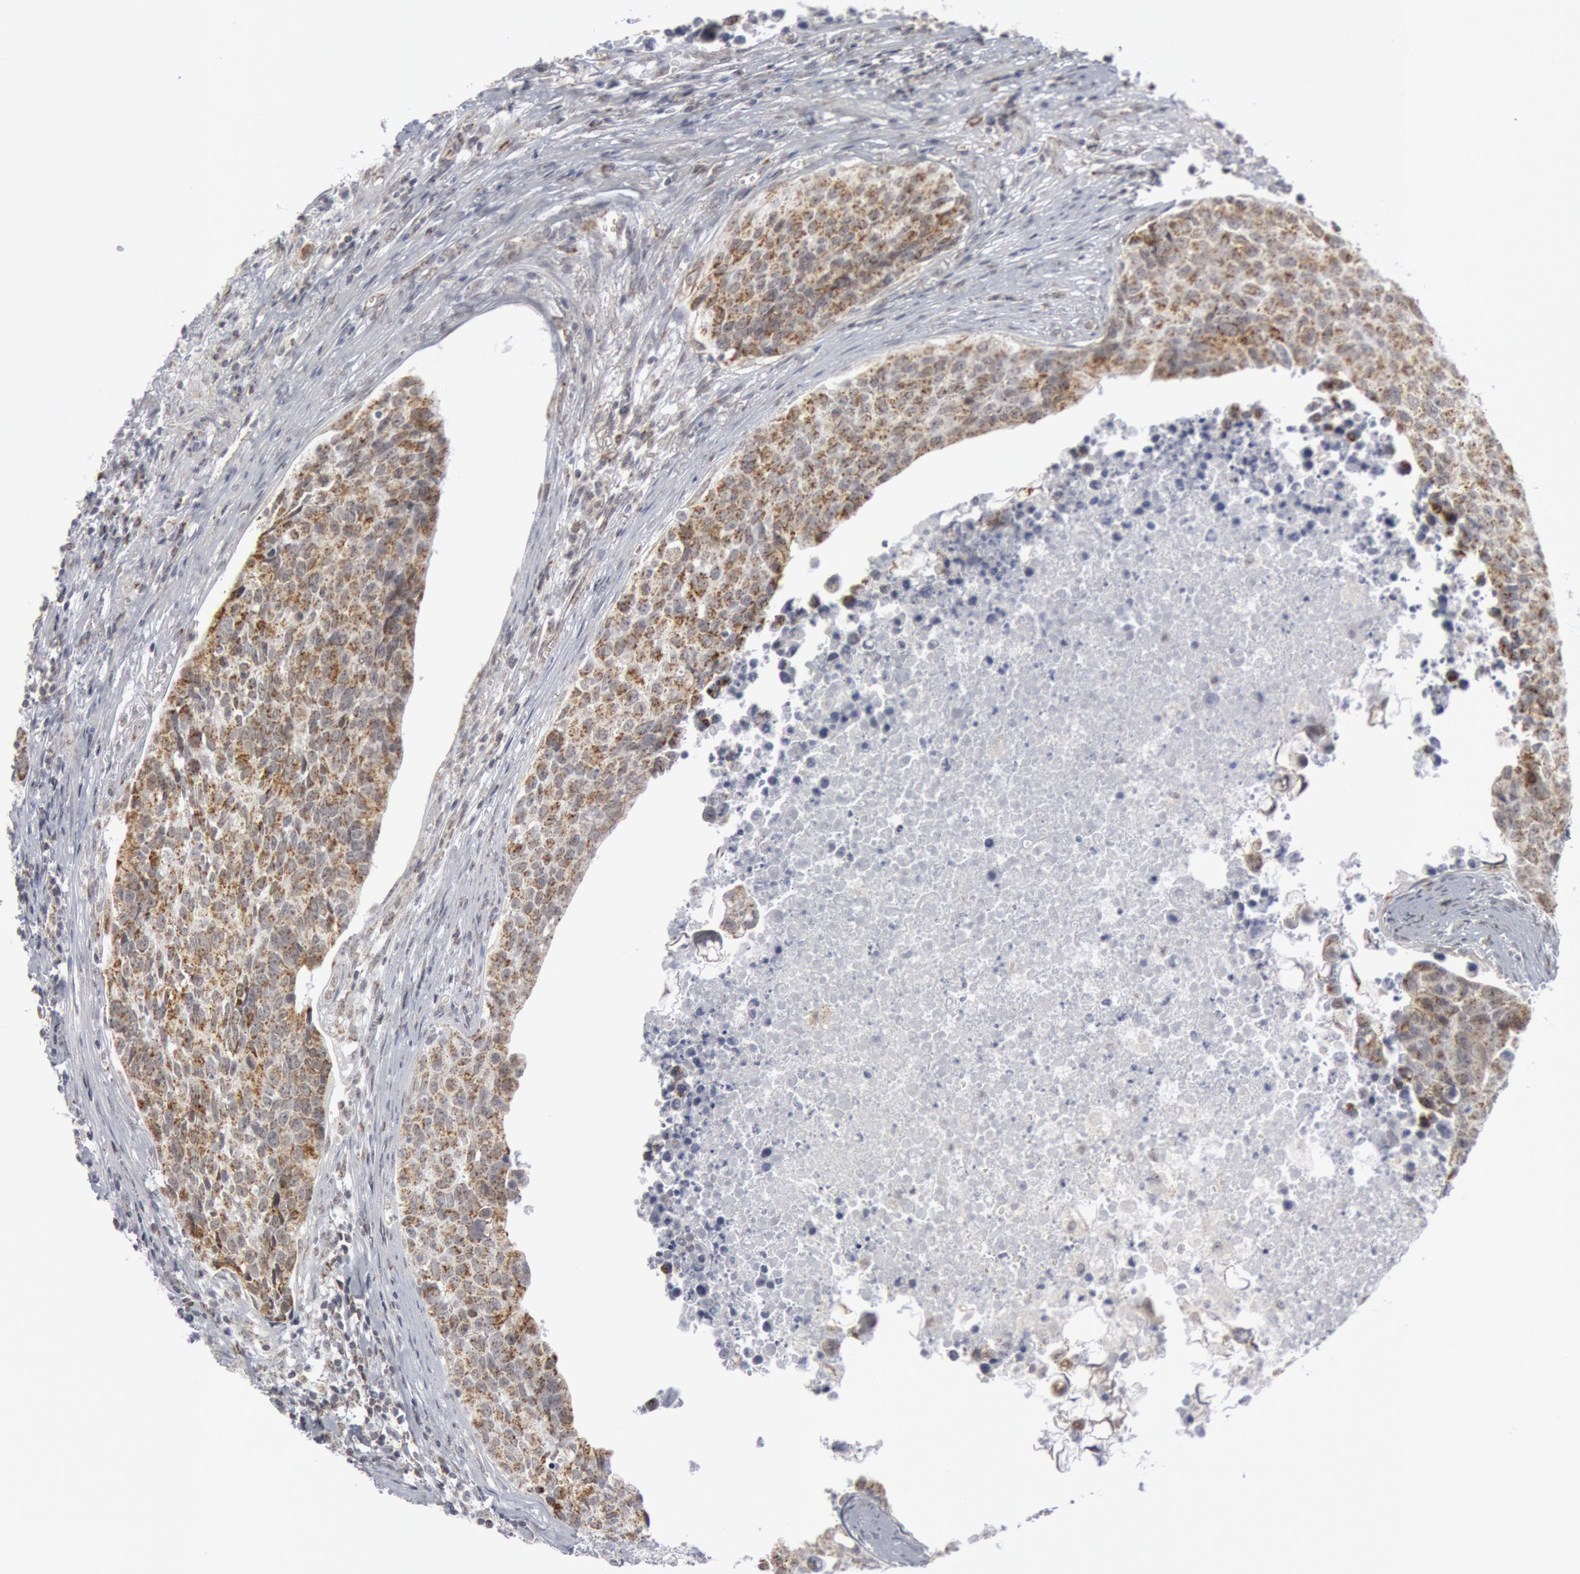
{"staining": {"intensity": "moderate", "quantity": "25%-75%", "location": "cytoplasmic/membranous"}, "tissue": "urothelial cancer", "cell_type": "Tumor cells", "image_type": "cancer", "snomed": [{"axis": "morphology", "description": "Urothelial carcinoma, High grade"}, {"axis": "topography", "description": "Urinary bladder"}], "caption": "Immunohistochemical staining of urothelial cancer exhibits medium levels of moderate cytoplasmic/membranous protein staining in approximately 25%-75% of tumor cells.", "gene": "CASP9", "patient": {"sex": "male", "age": 81}}